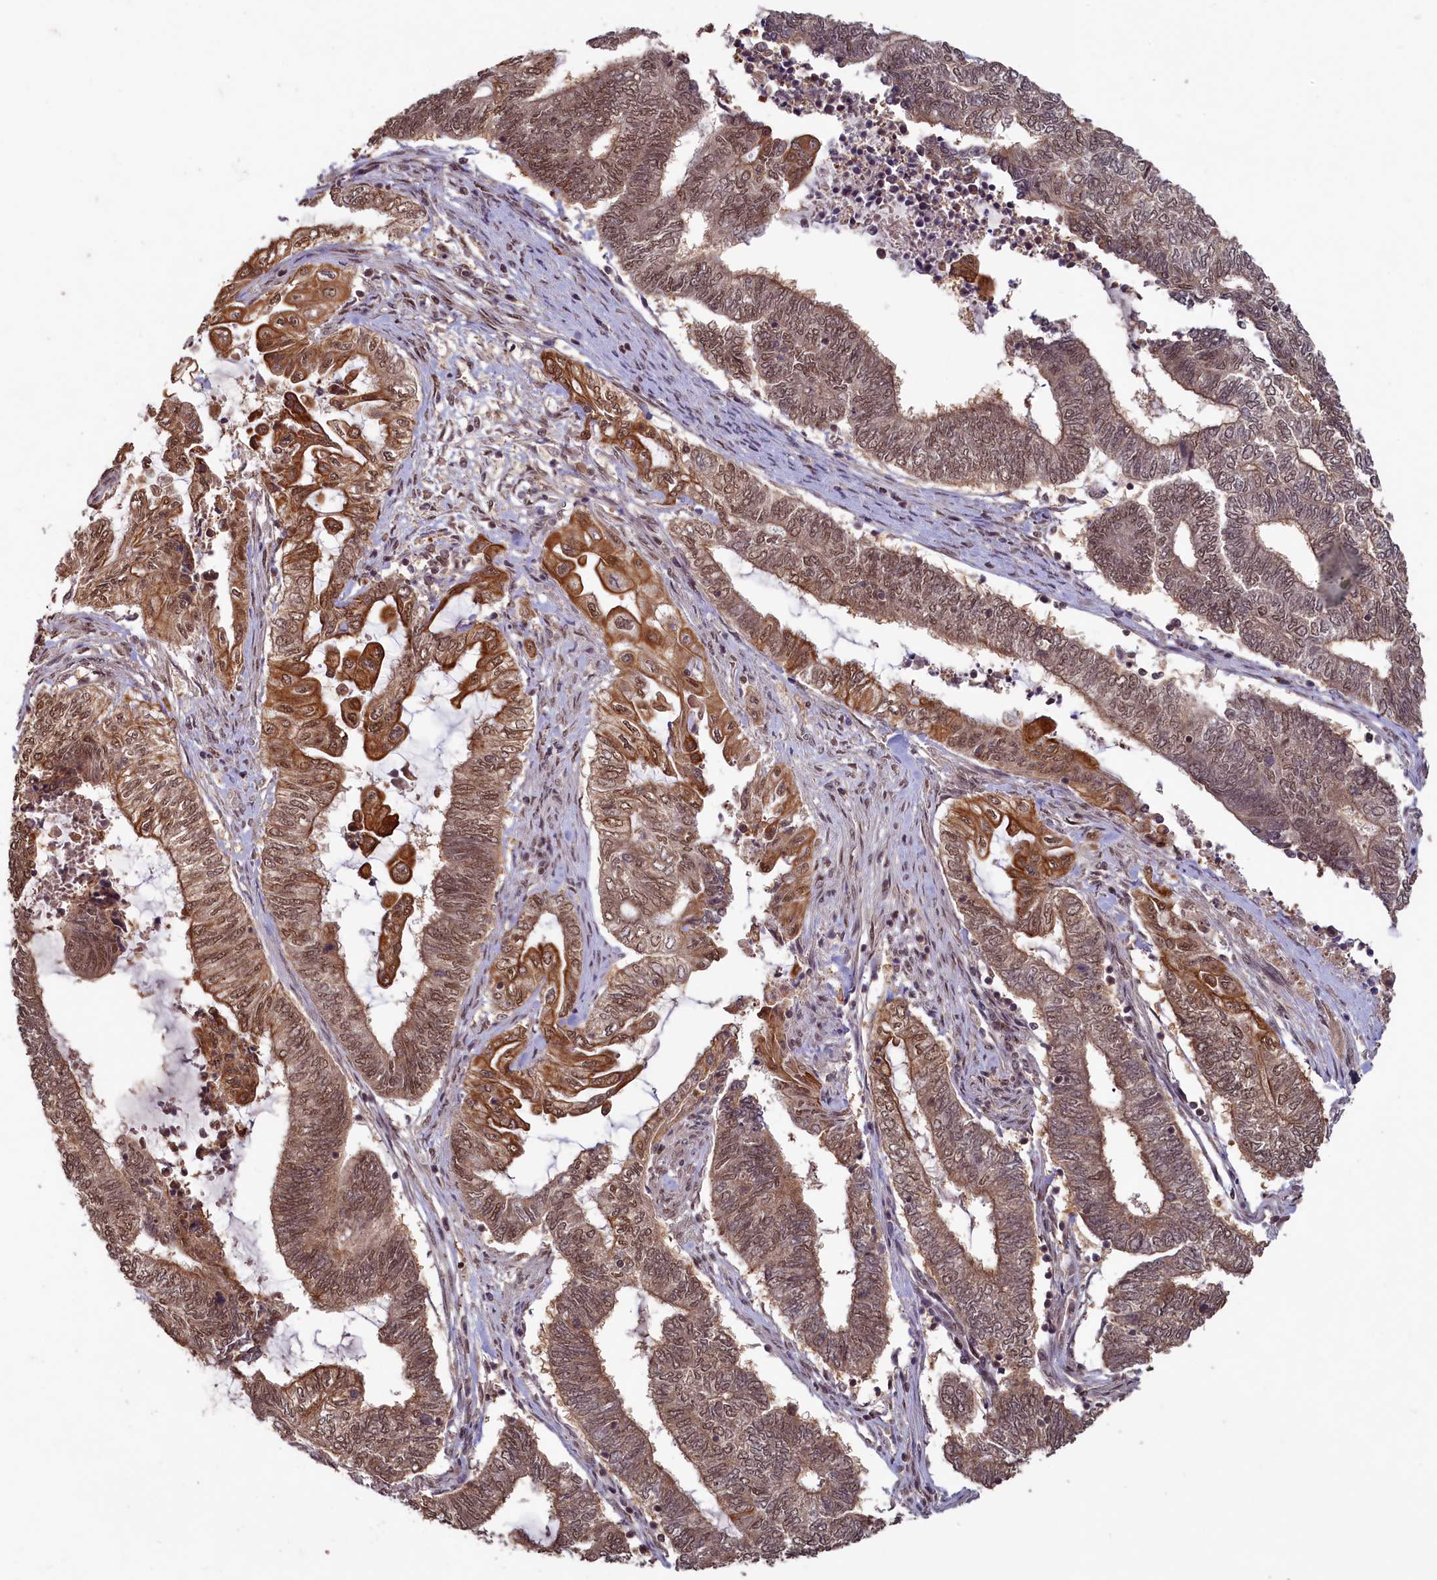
{"staining": {"intensity": "moderate", "quantity": ">75%", "location": "cytoplasmic/membranous,nuclear"}, "tissue": "endometrial cancer", "cell_type": "Tumor cells", "image_type": "cancer", "snomed": [{"axis": "morphology", "description": "Adenocarcinoma, NOS"}, {"axis": "topography", "description": "Uterus"}, {"axis": "topography", "description": "Endometrium"}], "caption": "An immunohistochemistry (IHC) photomicrograph of neoplastic tissue is shown. Protein staining in brown highlights moderate cytoplasmic/membranous and nuclear positivity in adenocarcinoma (endometrial) within tumor cells. Nuclei are stained in blue.", "gene": "NAE1", "patient": {"sex": "female", "age": 70}}